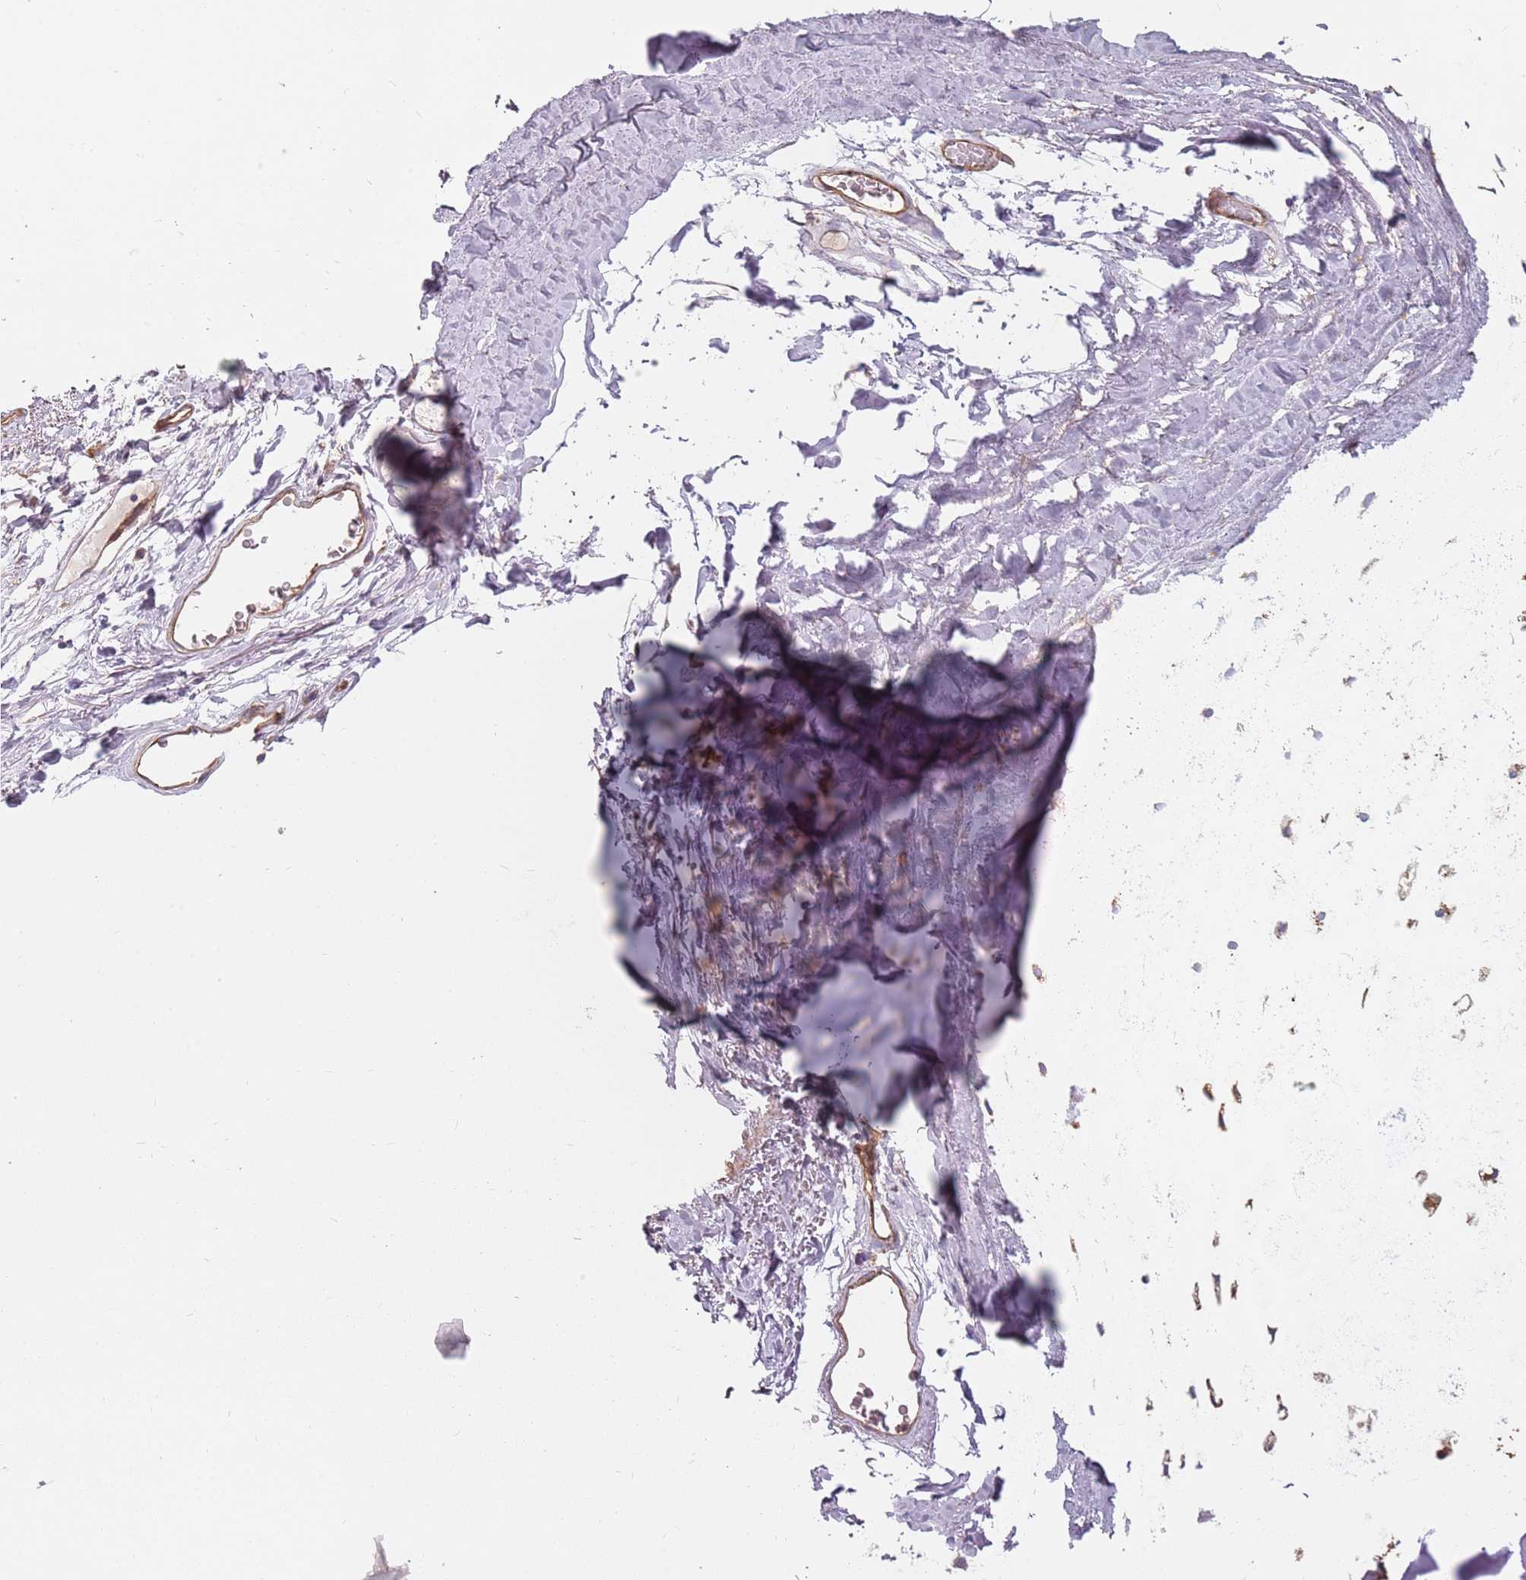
{"staining": {"intensity": "negative", "quantity": "none", "location": "none"}, "tissue": "adipose tissue", "cell_type": "Adipocytes", "image_type": "normal", "snomed": [{"axis": "morphology", "description": "Normal tissue, NOS"}, {"axis": "topography", "description": "Lymph node"}, {"axis": "topography", "description": "Bronchus"}], "caption": "Immunohistochemistry (IHC) of normal human adipose tissue shows no expression in adipocytes. (Stains: DAB immunohistochemistry (IHC) with hematoxylin counter stain, Microscopy: brightfield microscopy at high magnification).", "gene": "SPDL1", "patient": {"sex": "male", "age": 63}}